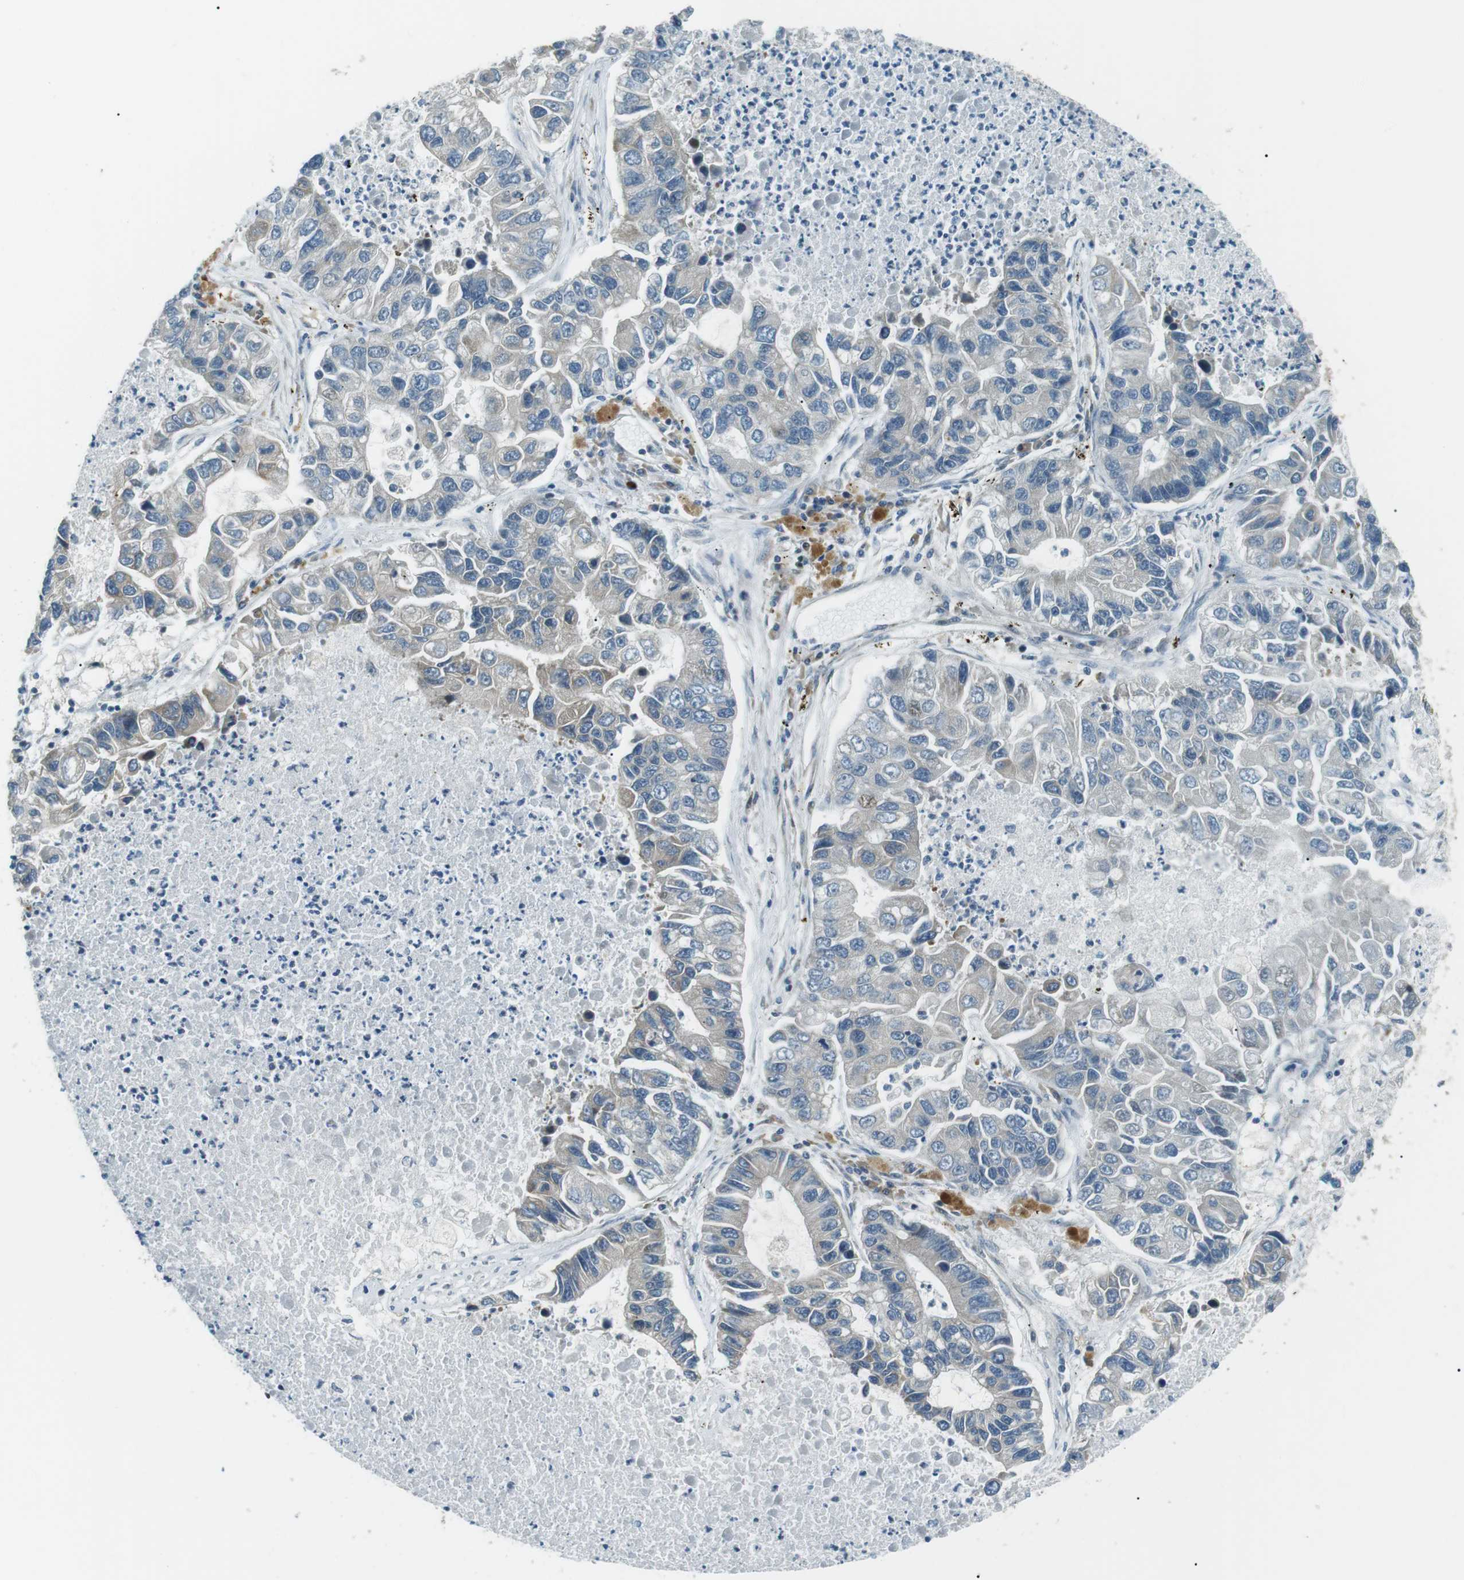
{"staining": {"intensity": "negative", "quantity": "none", "location": "none"}, "tissue": "lung cancer", "cell_type": "Tumor cells", "image_type": "cancer", "snomed": [{"axis": "morphology", "description": "Adenocarcinoma, NOS"}, {"axis": "topography", "description": "Lung"}], "caption": "Protein analysis of lung cancer exhibits no significant staining in tumor cells.", "gene": "TMEM74", "patient": {"sex": "female", "age": 51}}